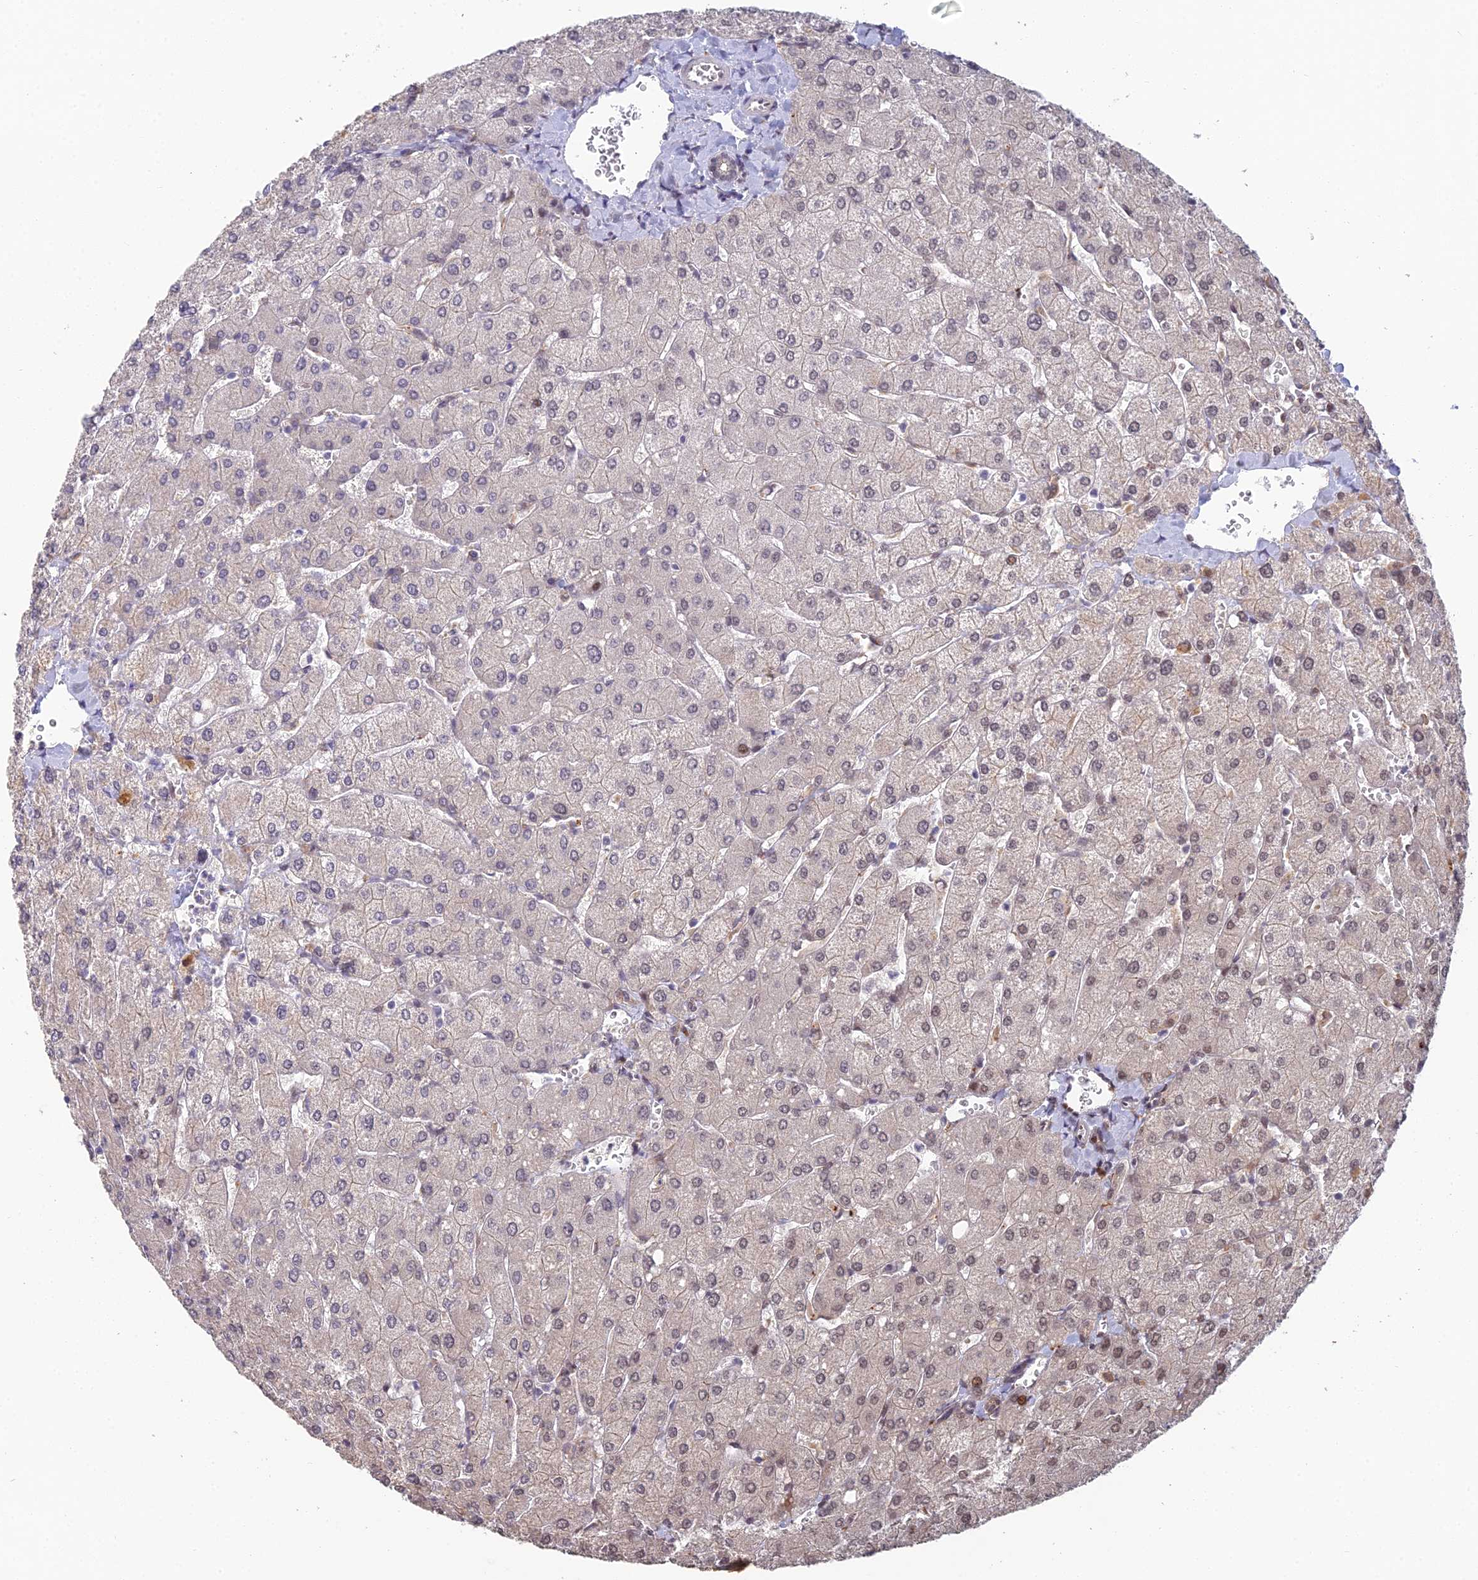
{"staining": {"intensity": "weak", "quantity": "25%-75%", "location": "nuclear"}, "tissue": "liver", "cell_type": "Cholangiocytes", "image_type": "normal", "snomed": [{"axis": "morphology", "description": "Normal tissue, NOS"}, {"axis": "topography", "description": "Liver"}], "caption": "DAB immunohistochemical staining of normal liver demonstrates weak nuclear protein staining in approximately 25%-75% of cholangiocytes. The protein of interest is stained brown, and the nuclei are stained in blue (DAB (3,3'-diaminobenzidine) IHC with brightfield microscopy, high magnification).", "gene": "ABHD17A", "patient": {"sex": "male", "age": 55}}